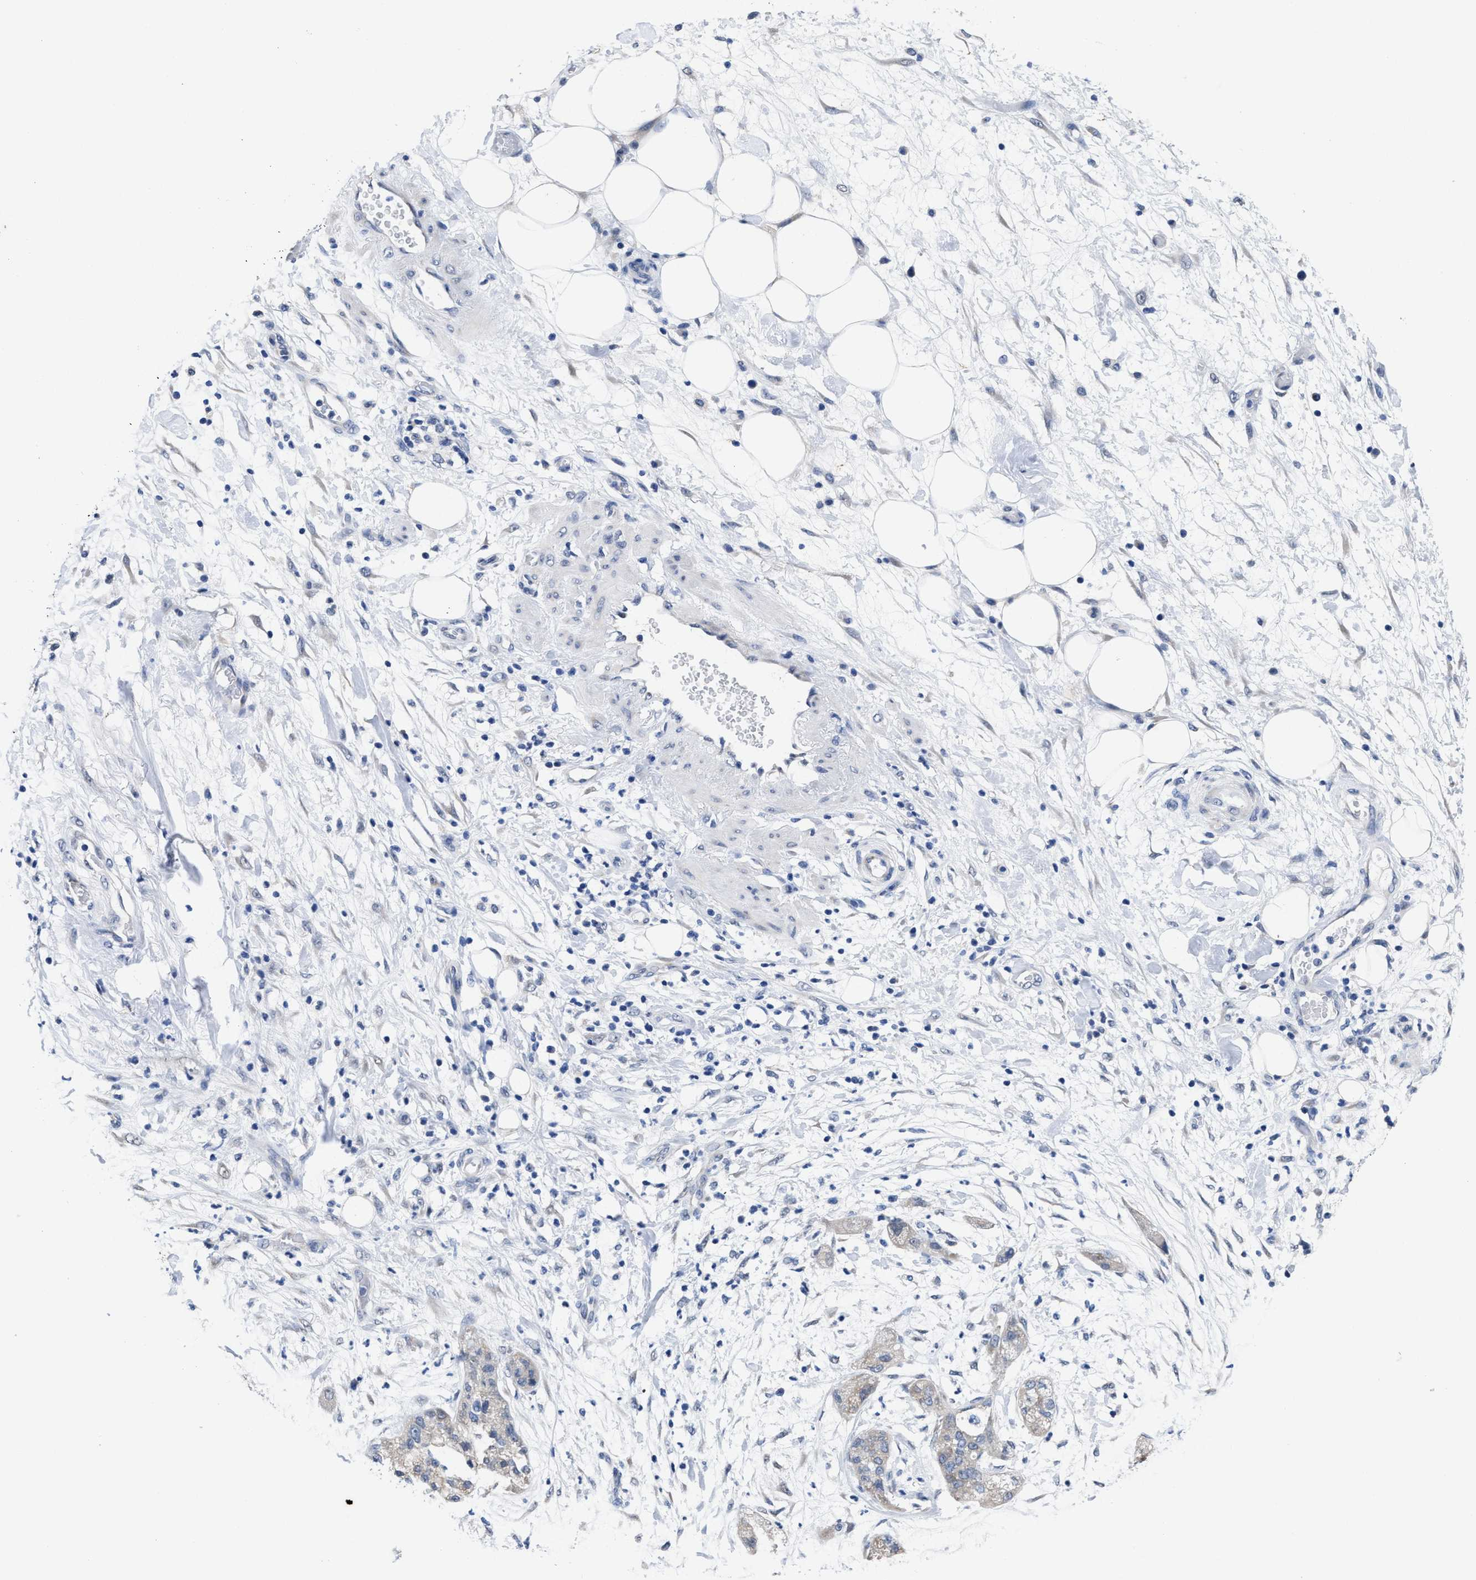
{"staining": {"intensity": "negative", "quantity": "none", "location": "none"}, "tissue": "pancreatic cancer", "cell_type": "Tumor cells", "image_type": "cancer", "snomed": [{"axis": "morphology", "description": "Adenocarcinoma, NOS"}, {"axis": "topography", "description": "Pancreas"}], "caption": "Photomicrograph shows no protein positivity in tumor cells of pancreatic adenocarcinoma tissue.", "gene": "HOOK1", "patient": {"sex": "female", "age": 78}}